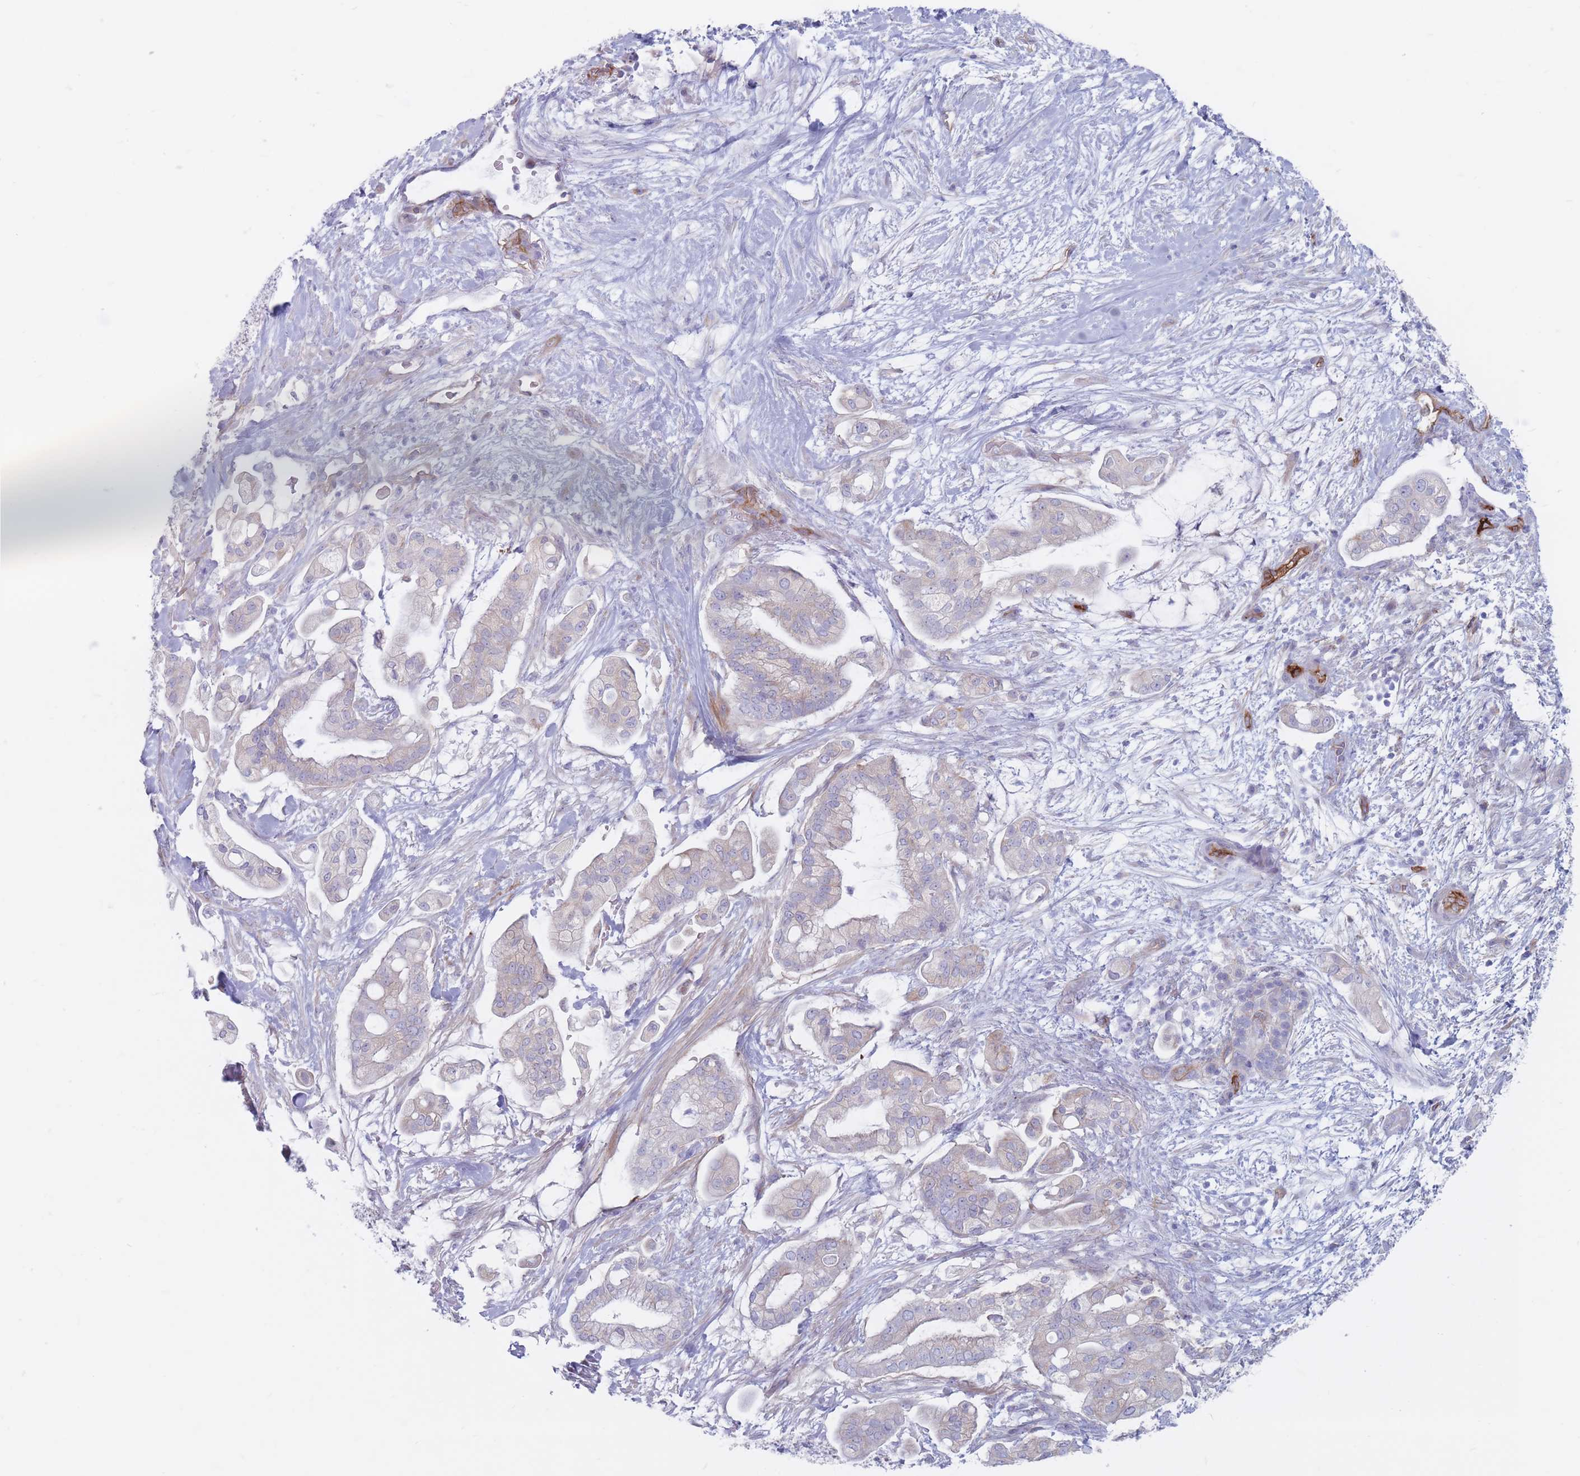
{"staining": {"intensity": "negative", "quantity": "none", "location": "none"}, "tissue": "pancreatic cancer", "cell_type": "Tumor cells", "image_type": "cancer", "snomed": [{"axis": "morphology", "description": "Adenocarcinoma, NOS"}, {"axis": "topography", "description": "Pancreas"}], "caption": "A histopathology image of human adenocarcinoma (pancreatic) is negative for staining in tumor cells.", "gene": "PLPP1", "patient": {"sex": "female", "age": 69}}